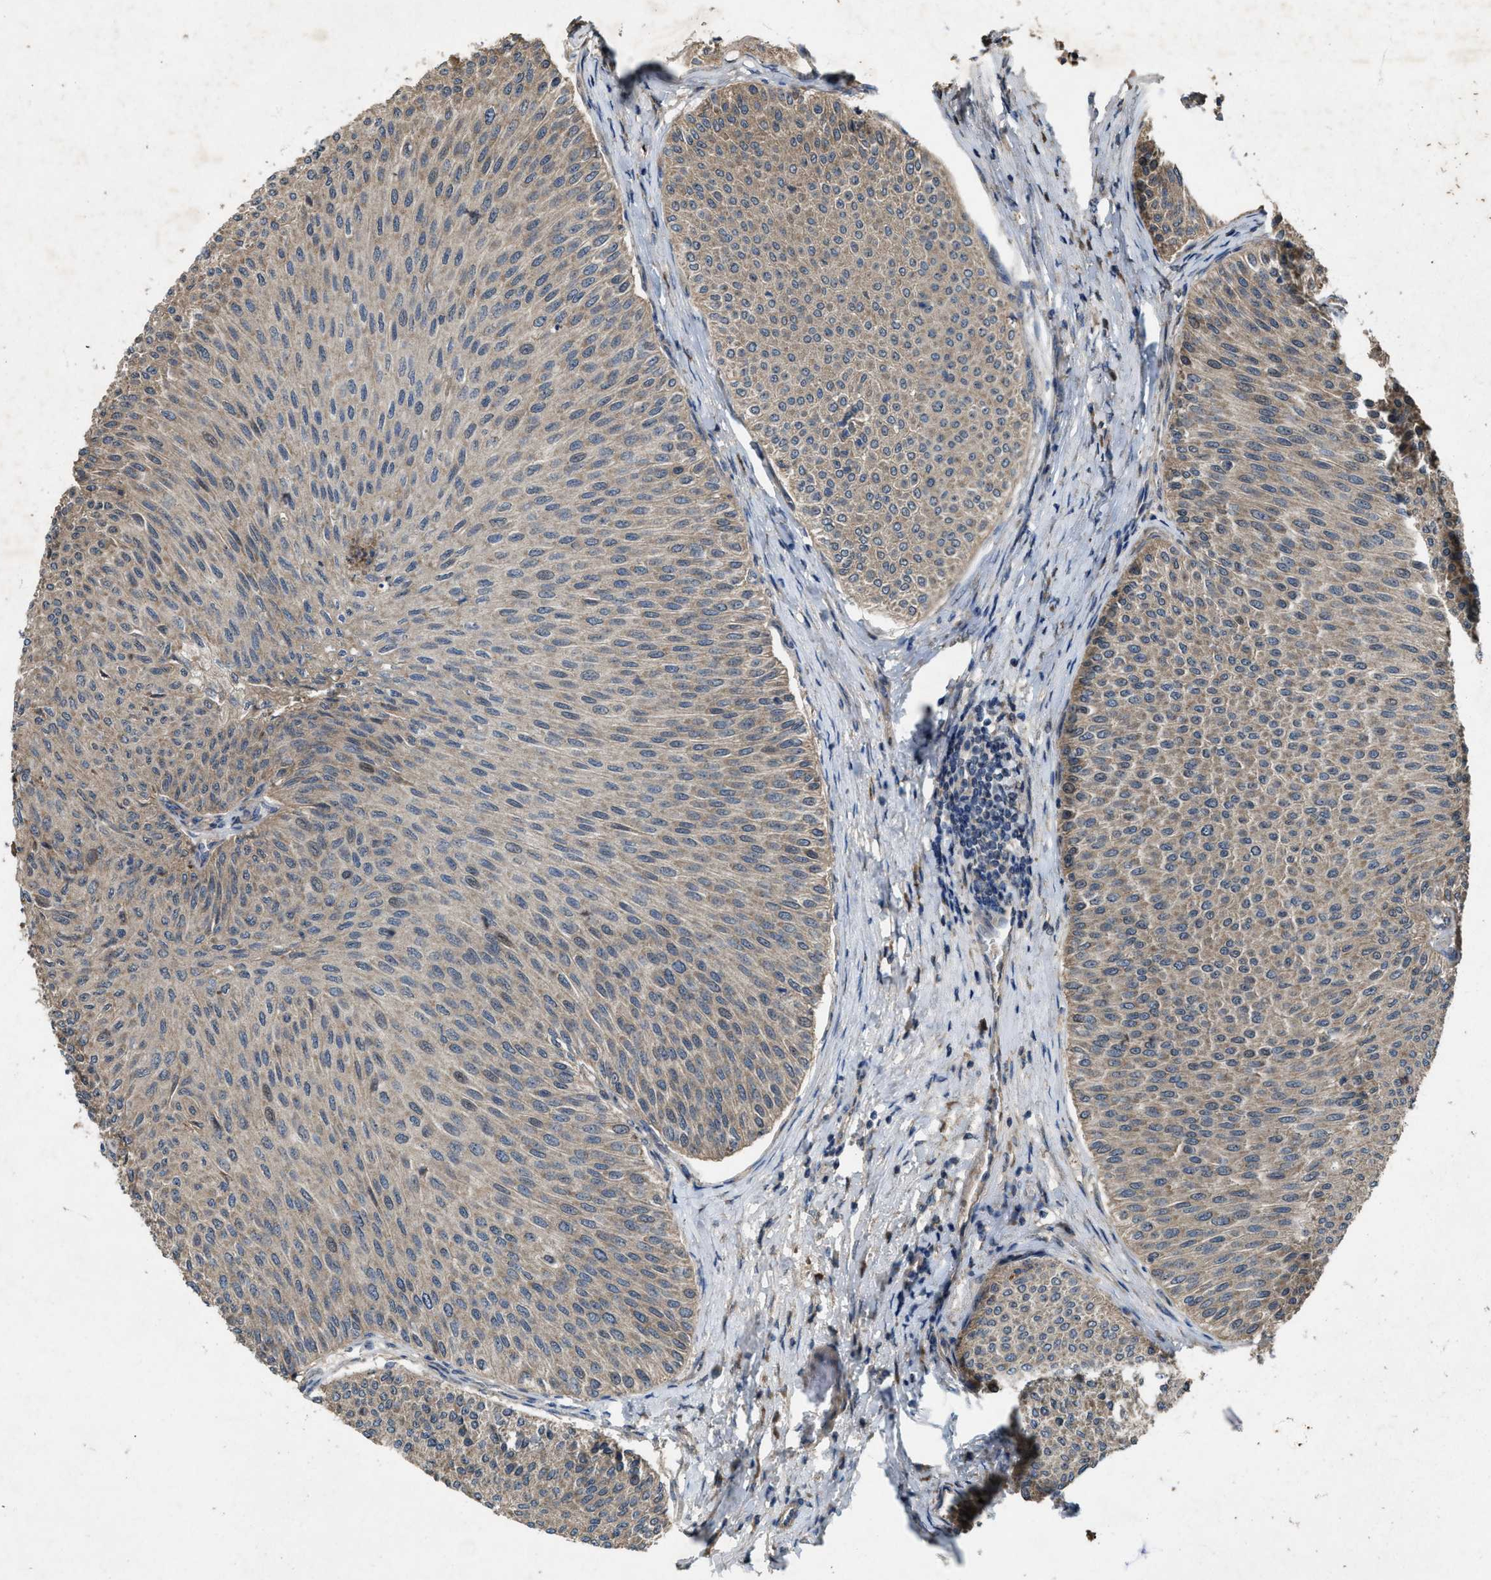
{"staining": {"intensity": "weak", "quantity": ">75%", "location": "cytoplasmic/membranous"}, "tissue": "urothelial cancer", "cell_type": "Tumor cells", "image_type": "cancer", "snomed": [{"axis": "morphology", "description": "Urothelial carcinoma, Low grade"}, {"axis": "topography", "description": "Urinary bladder"}], "caption": "IHC staining of urothelial cancer, which displays low levels of weak cytoplasmic/membranous staining in about >75% of tumor cells indicating weak cytoplasmic/membranous protein positivity. The staining was performed using DAB (brown) for protein detection and nuclei were counterstained in hematoxylin (blue).", "gene": "PDP2", "patient": {"sex": "male", "age": 78}}